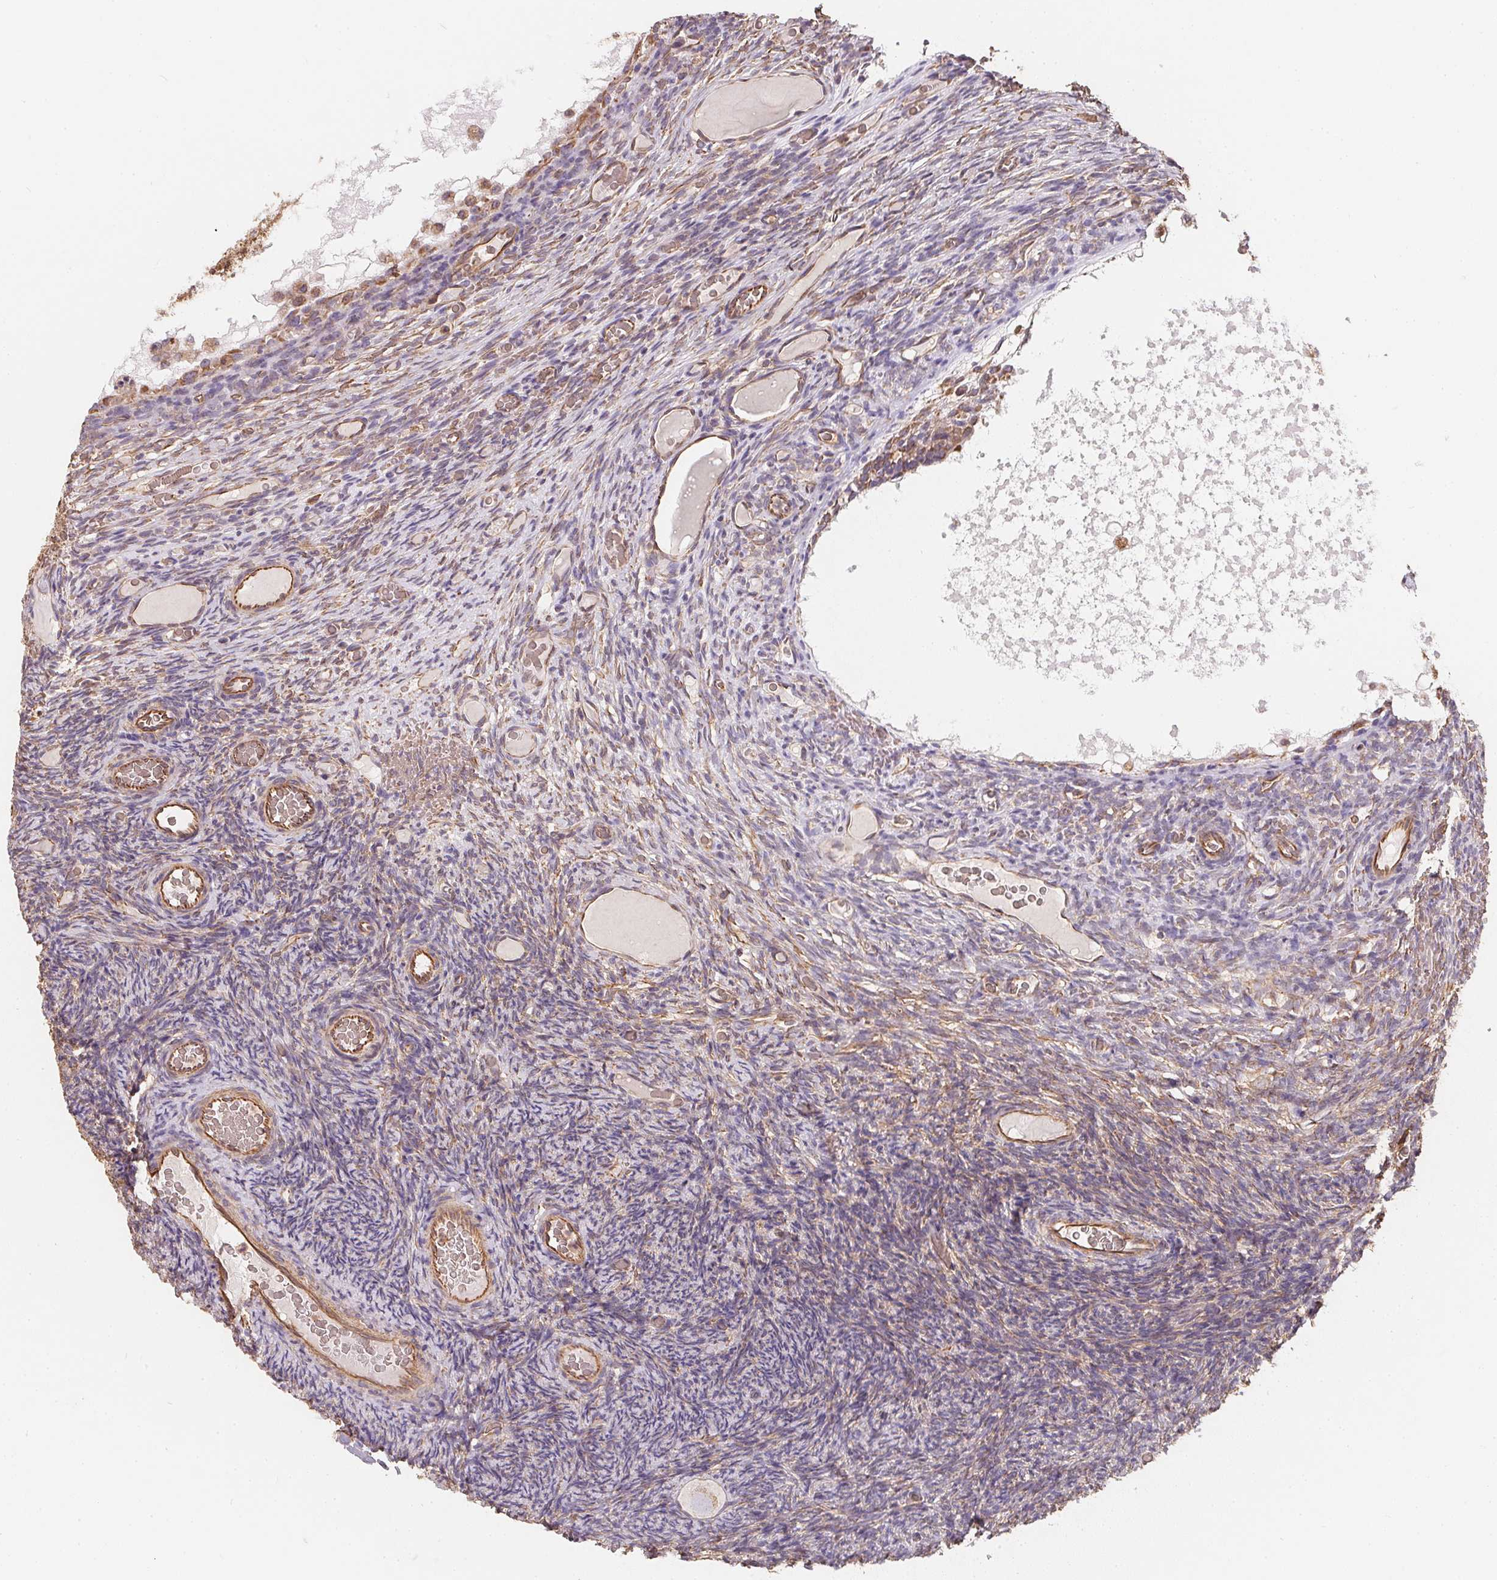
{"staining": {"intensity": "weak", "quantity": "25%-75%", "location": "cytoplasmic/membranous"}, "tissue": "ovary", "cell_type": "Ovarian stroma cells", "image_type": "normal", "snomed": [{"axis": "morphology", "description": "Normal tissue, NOS"}, {"axis": "topography", "description": "Ovary"}], "caption": "Approximately 25%-75% of ovarian stroma cells in normal human ovary demonstrate weak cytoplasmic/membranous protein positivity as visualized by brown immunohistochemical staining.", "gene": "TBKBP1", "patient": {"sex": "female", "age": 34}}